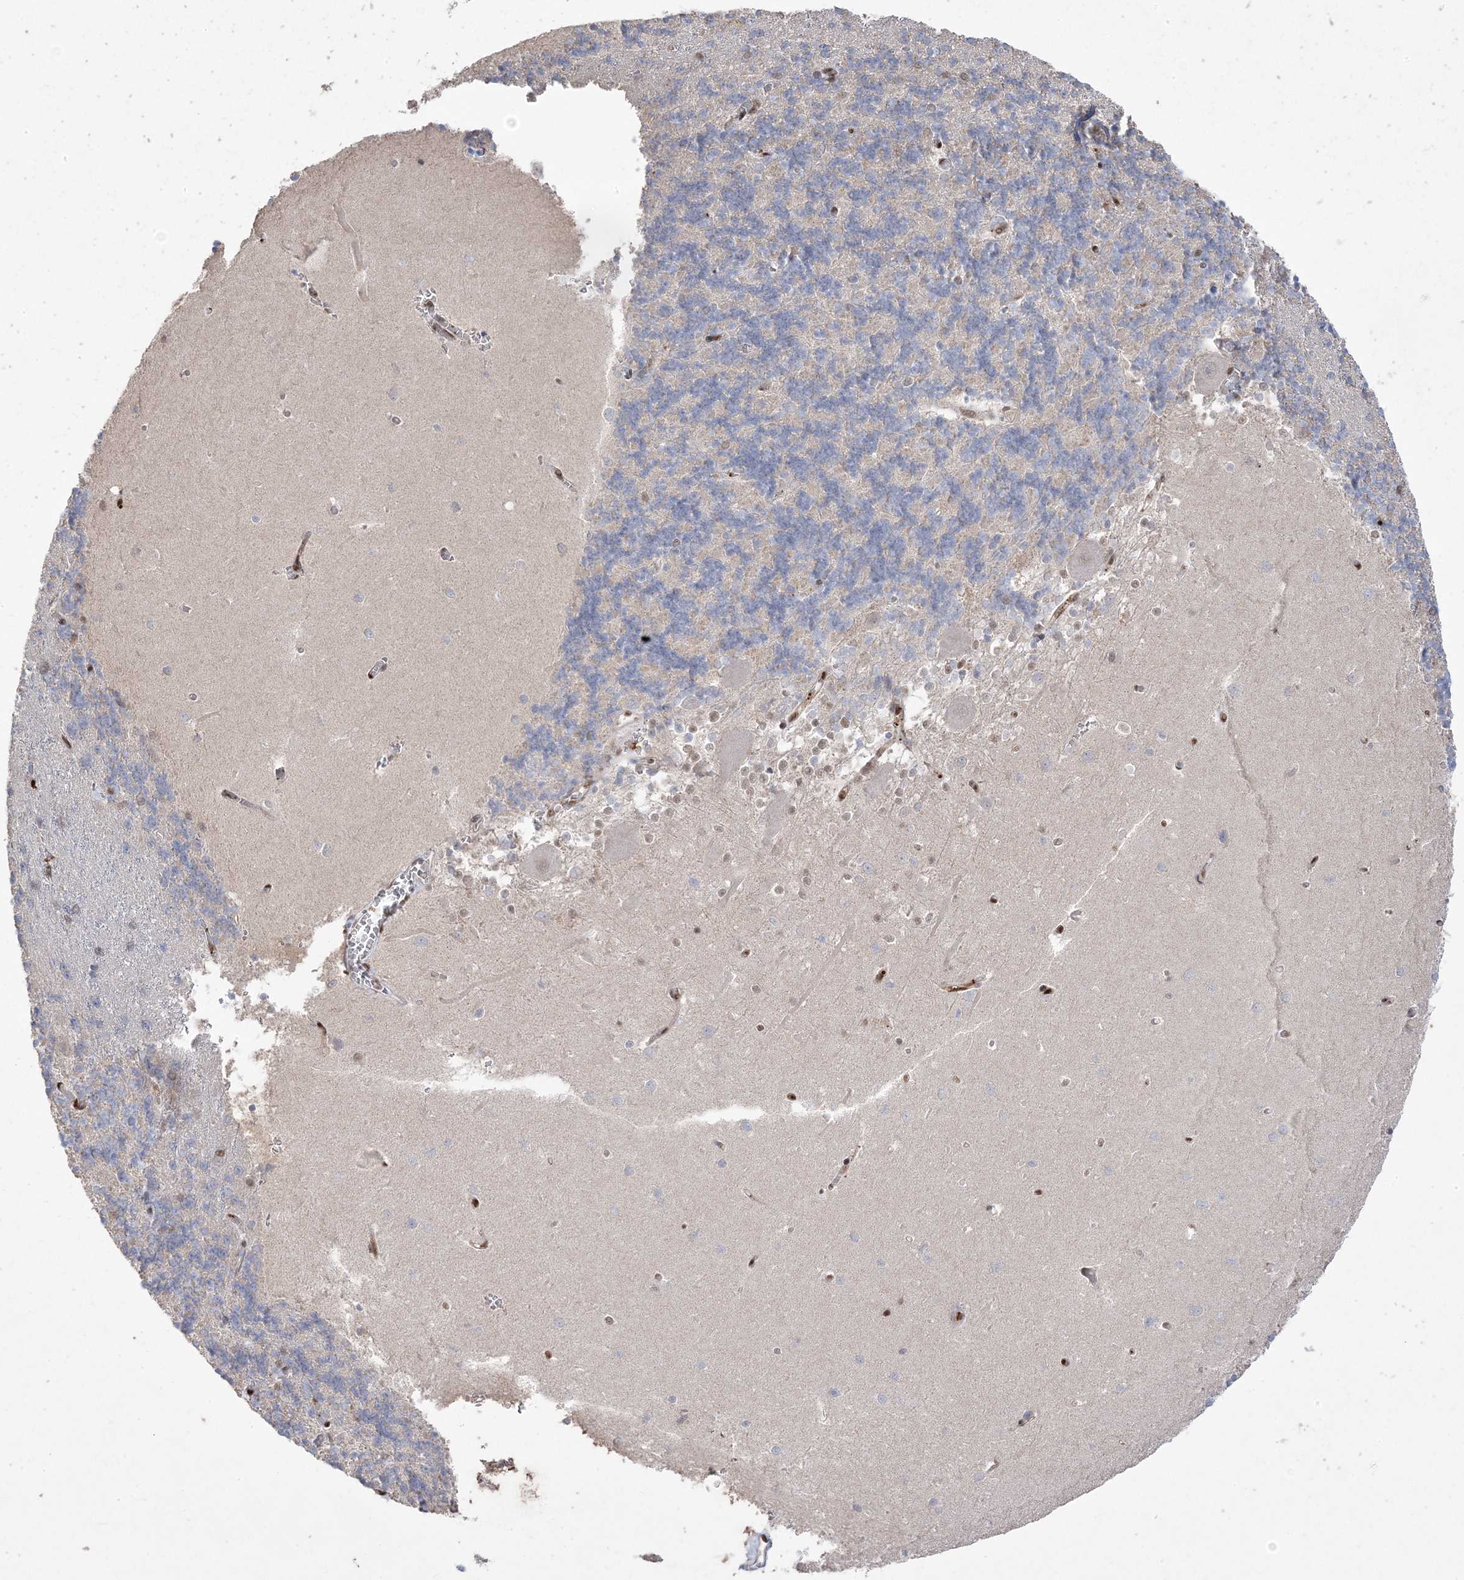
{"staining": {"intensity": "negative", "quantity": "none", "location": "none"}, "tissue": "cerebellum", "cell_type": "Cells in granular layer", "image_type": "normal", "snomed": [{"axis": "morphology", "description": "Normal tissue, NOS"}, {"axis": "topography", "description": "Cerebellum"}], "caption": "IHC photomicrograph of unremarkable human cerebellum stained for a protein (brown), which demonstrates no expression in cells in granular layer. (Brightfield microscopy of DAB immunohistochemistry at high magnification).", "gene": "PPOX", "patient": {"sex": "male", "age": 37}}